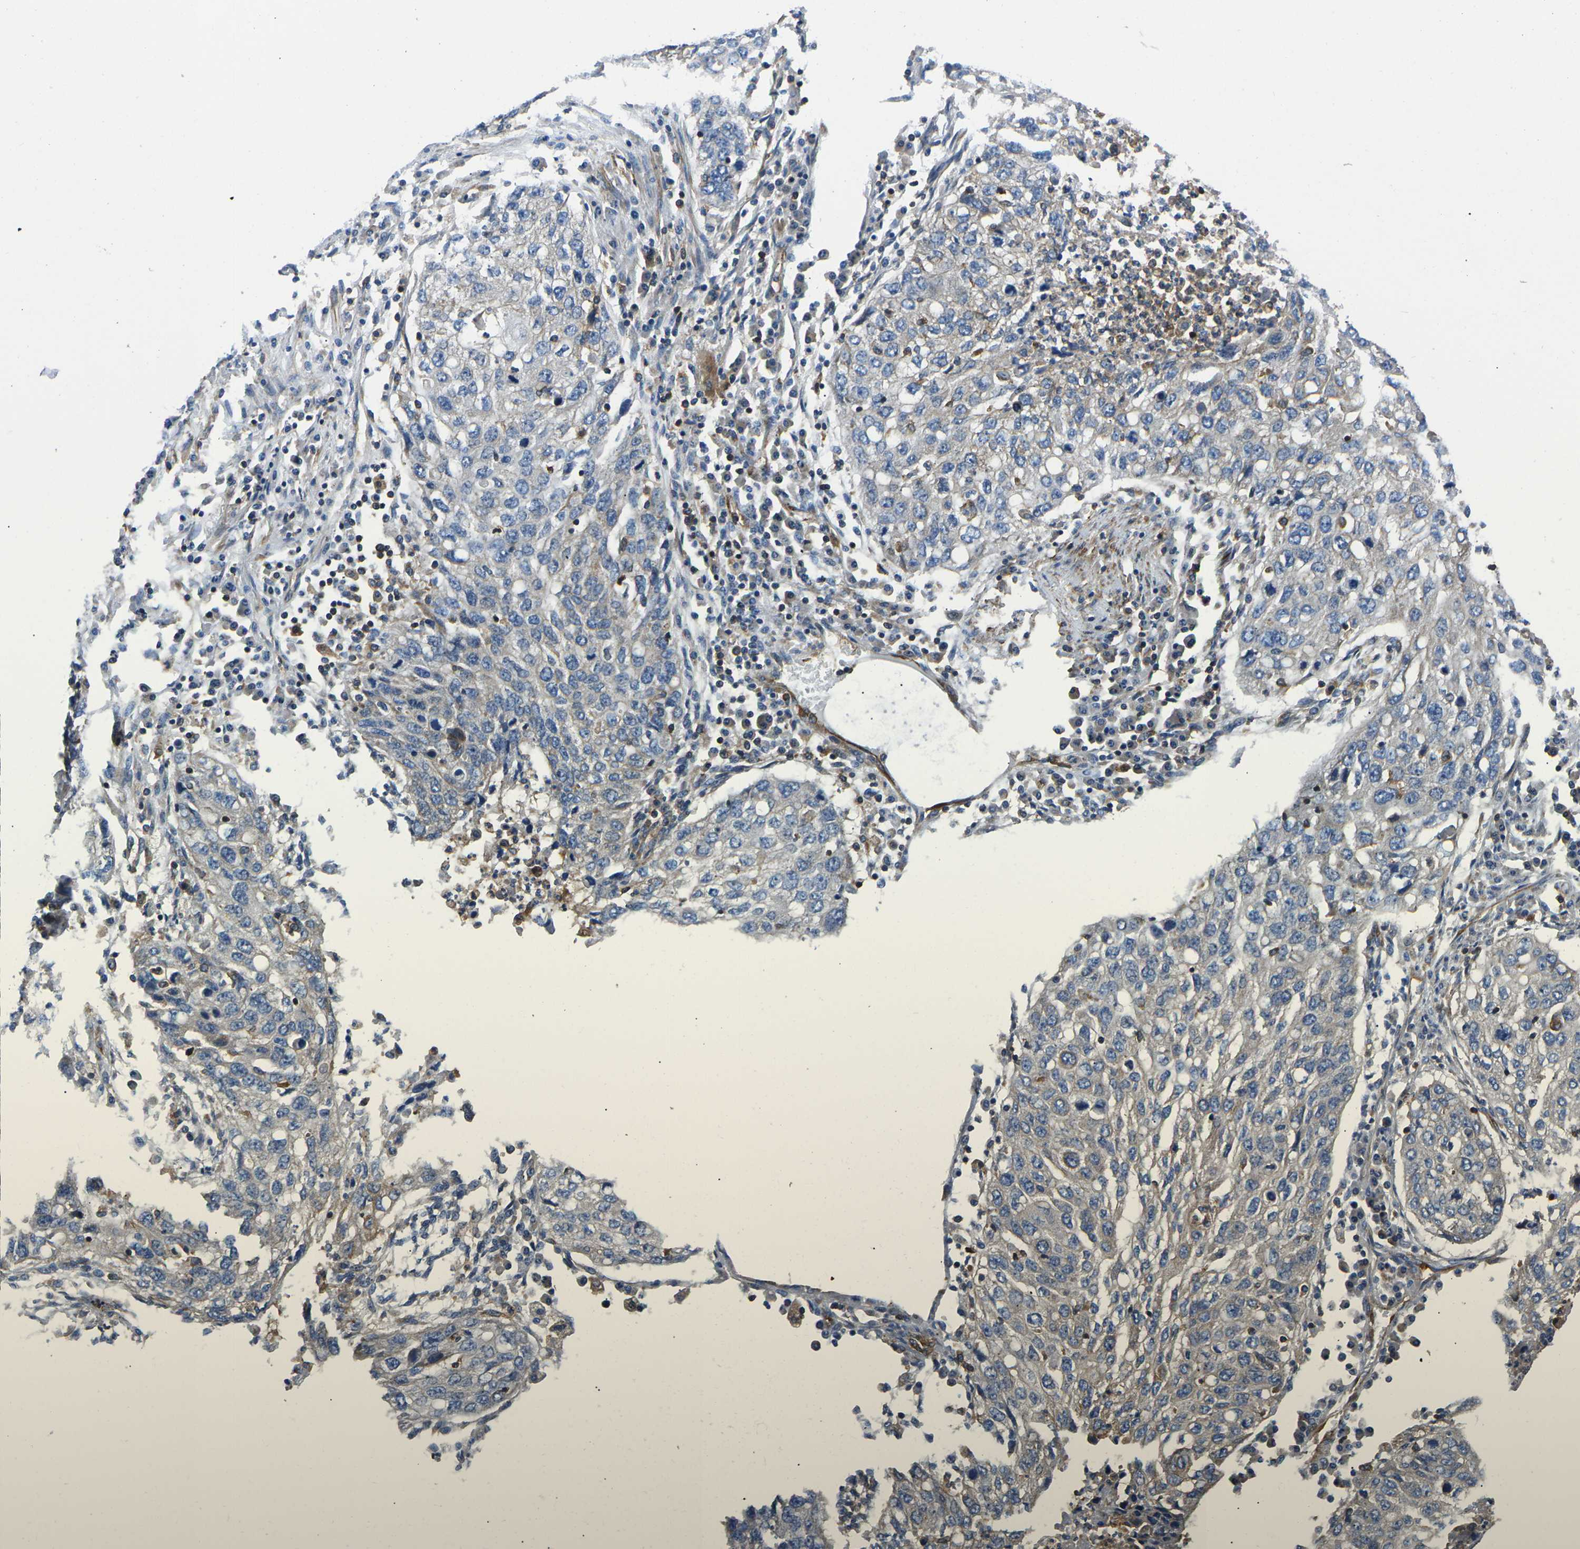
{"staining": {"intensity": "negative", "quantity": "none", "location": "none"}, "tissue": "lung cancer", "cell_type": "Tumor cells", "image_type": "cancer", "snomed": [{"axis": "morphology", "description": "Squamous cell carcinoma, NOS"}, {"axis": "topography", "description": "Lung"}], "caption": "The micrograph reveals no staining of tumor cells in lung cancer (squamous cell carcinoma). (Brightfield microscopy of DAB IHC at high magnification).", "gene": "KCNJ15", "patient": {"sex": "female", "age": 63}}